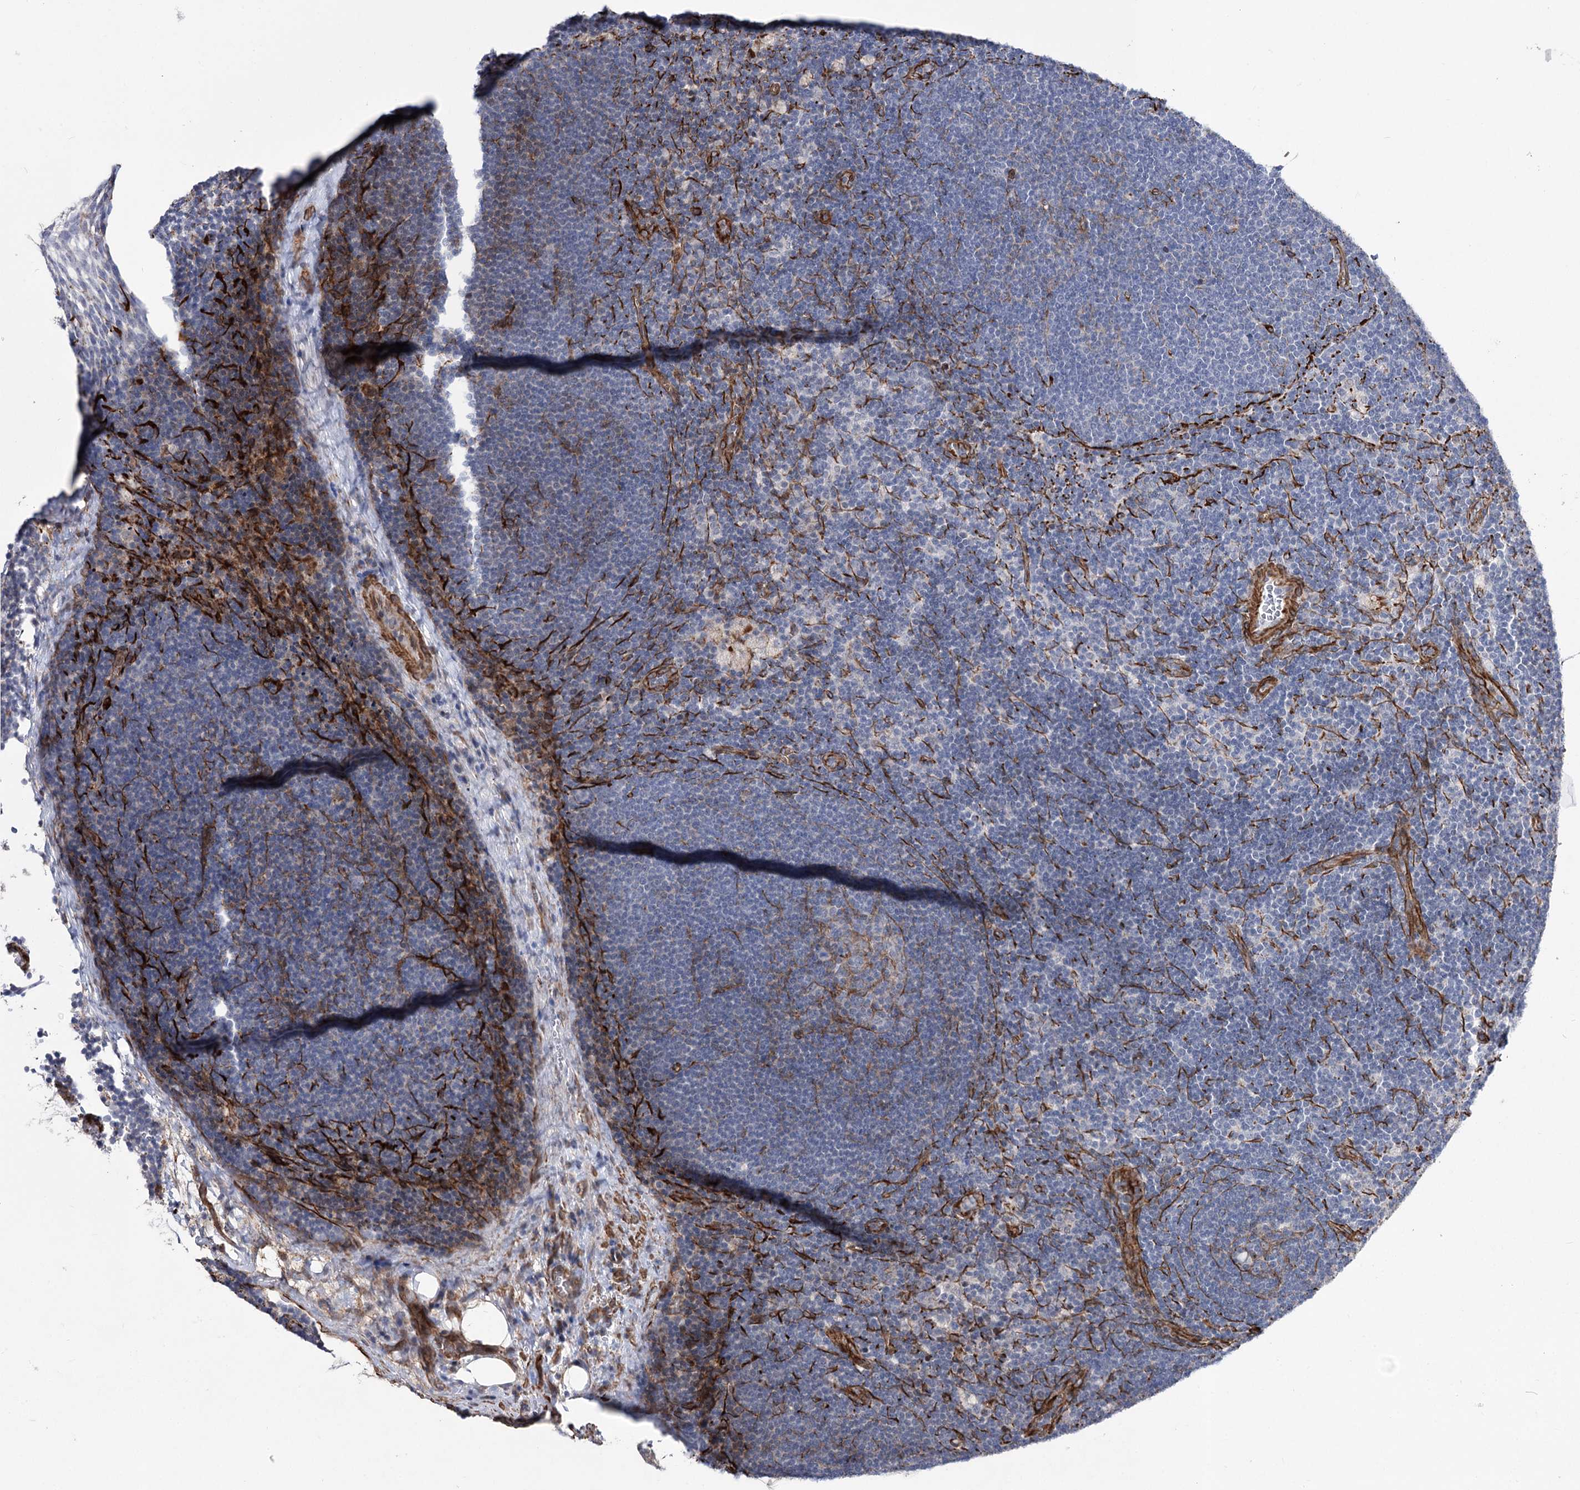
{"staining": {"intensity": "negative", "quantity": "none", "location": "none"}, "tissue": "lymph node", "cell_type": "Germinal center cells", "image_type": "normal", "snomed": [{"axis": "morphology", "description": "Normal tissue, NOS"}, {"axis": "topography", "description": "Lymph node"}], "caption": "The histopathology image shows no significant positivity in germinal center cells of lymph node.", "gene": "ARHGAP20", "patient": {"sex": "male", "age": 24}}